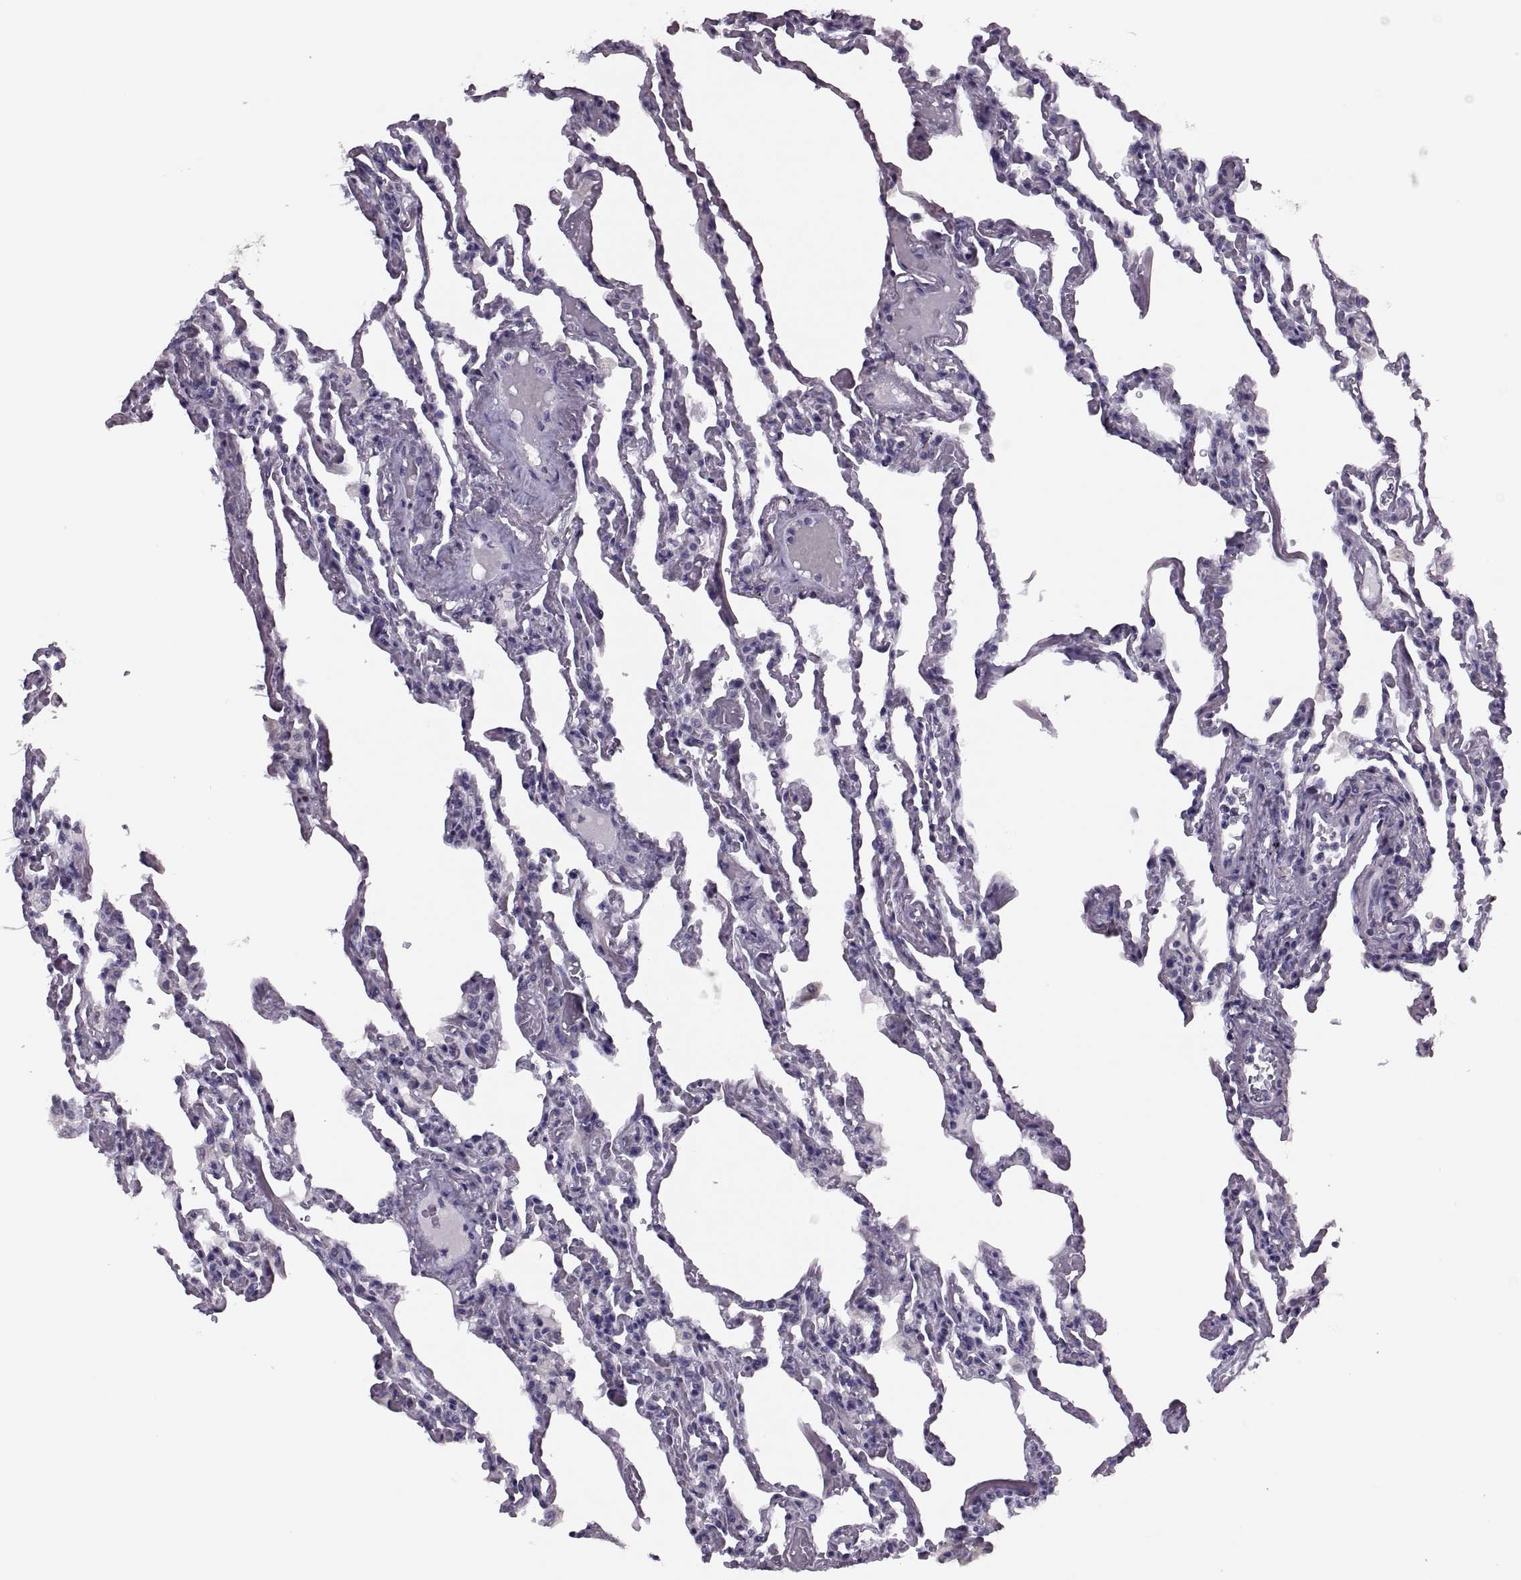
{"staining": {"intensity": "negative", "quantity": "none", "location": "none"}, "tissue": "lung", "cell_type": "Alveolar cells", "image_type": "normal", "snomed": [{"axis": "morphology", "description": "Normal tissue, NOS"}, {"axis": "topography", "description": "Lung"}], "caption": "An image of human lung is negative for staining in alveolar cells.", "gene": "PRSS54", "patient": {"sex": "female", "age": 43}}